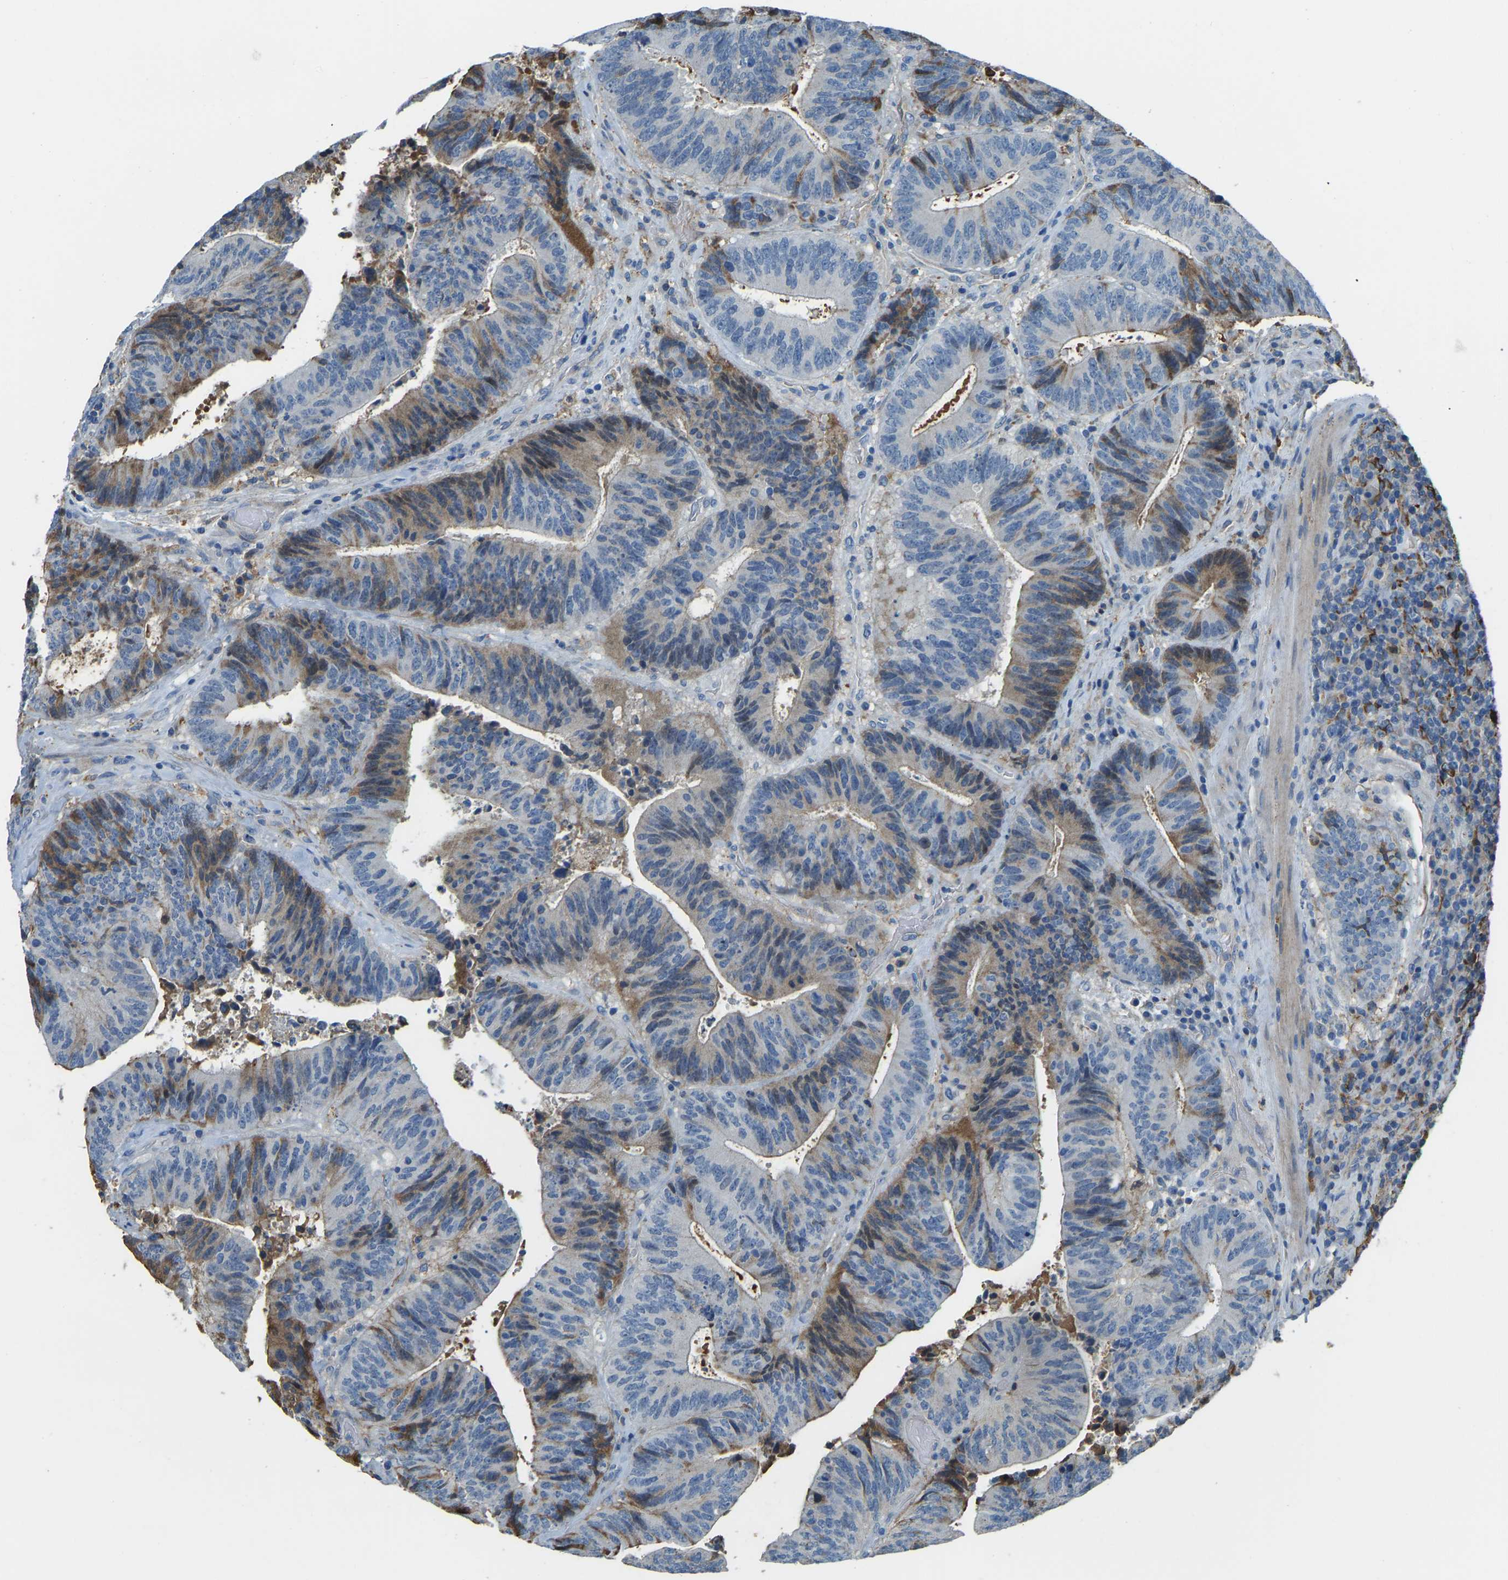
{"staining": {"intensity": "weak", "quantity": "<25%", "location": "cytoplasmic/membranous"}, "tissue": "colorectal cancer", "cell_type": "Tumor cells", "image_type": "cancer", "snomed": [{"axis": "morphology", "description": "Adenocarcinoma, NOS"}, {"axis": "topography", "description": "Rectum"}], "caption": "Protein analysis of colorectal adenocarcinoma shows no significant expression in tumor cells. Nuclei are stained in blue.", "gene": "THBS4", "patient": {"sex": "male", "age": 72}}